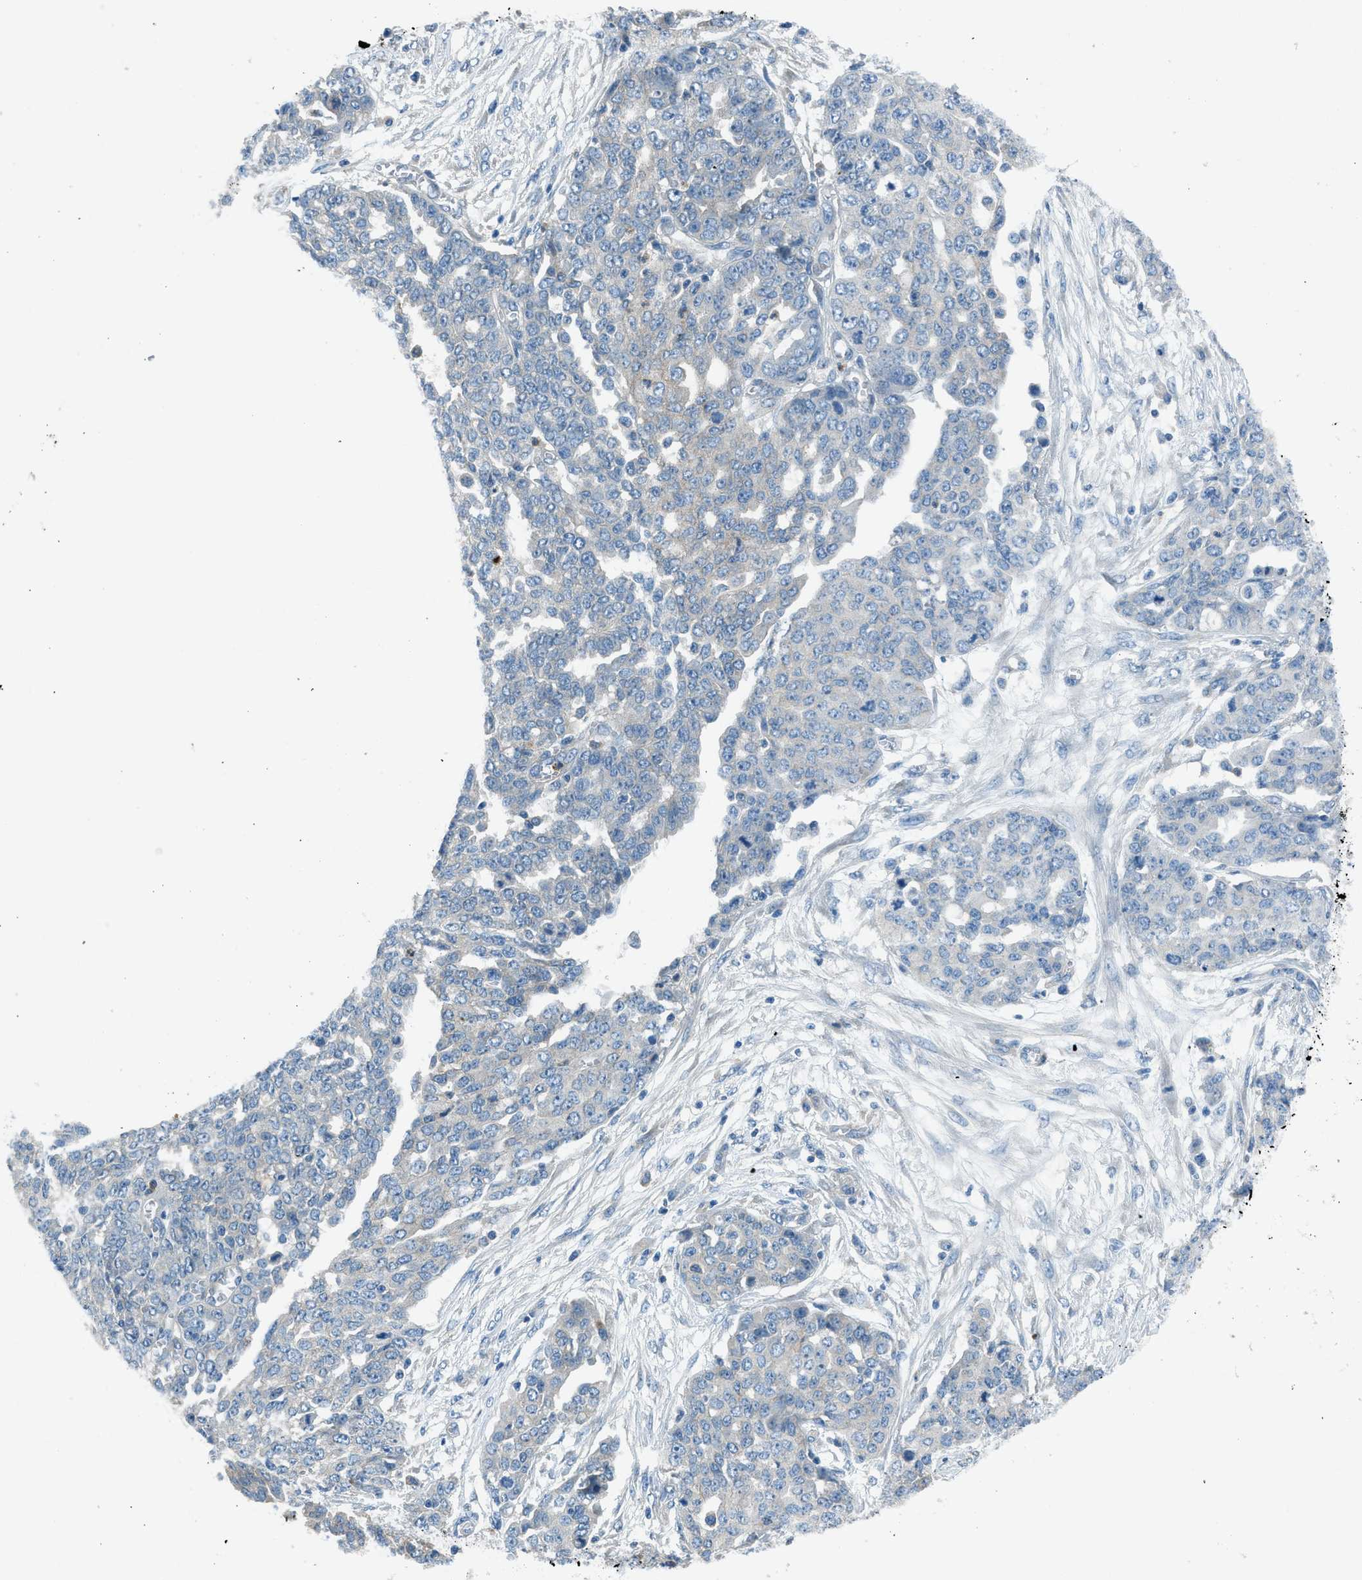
{"staining": {"intensity": "negative", "quantity": "none", "location": "none"}, "tissue": "ovarian cancer", "cell_type": "Tumor cells", "image_type": "cancer", "snomed": [{"axis": "morphology", "description": "Cystadenocarcinoma, serous, NOS"}, {"axis": "topography", "description": "Soft tissue"}, {"axis": "topography", "description": "Ovary"}], "caption": "There is no significant staining in tumor cells of ovarian cancer (serous cystadenocarcinoma).", "gene": "BMP1", "patient": {"sex": "female", "age": 57}}